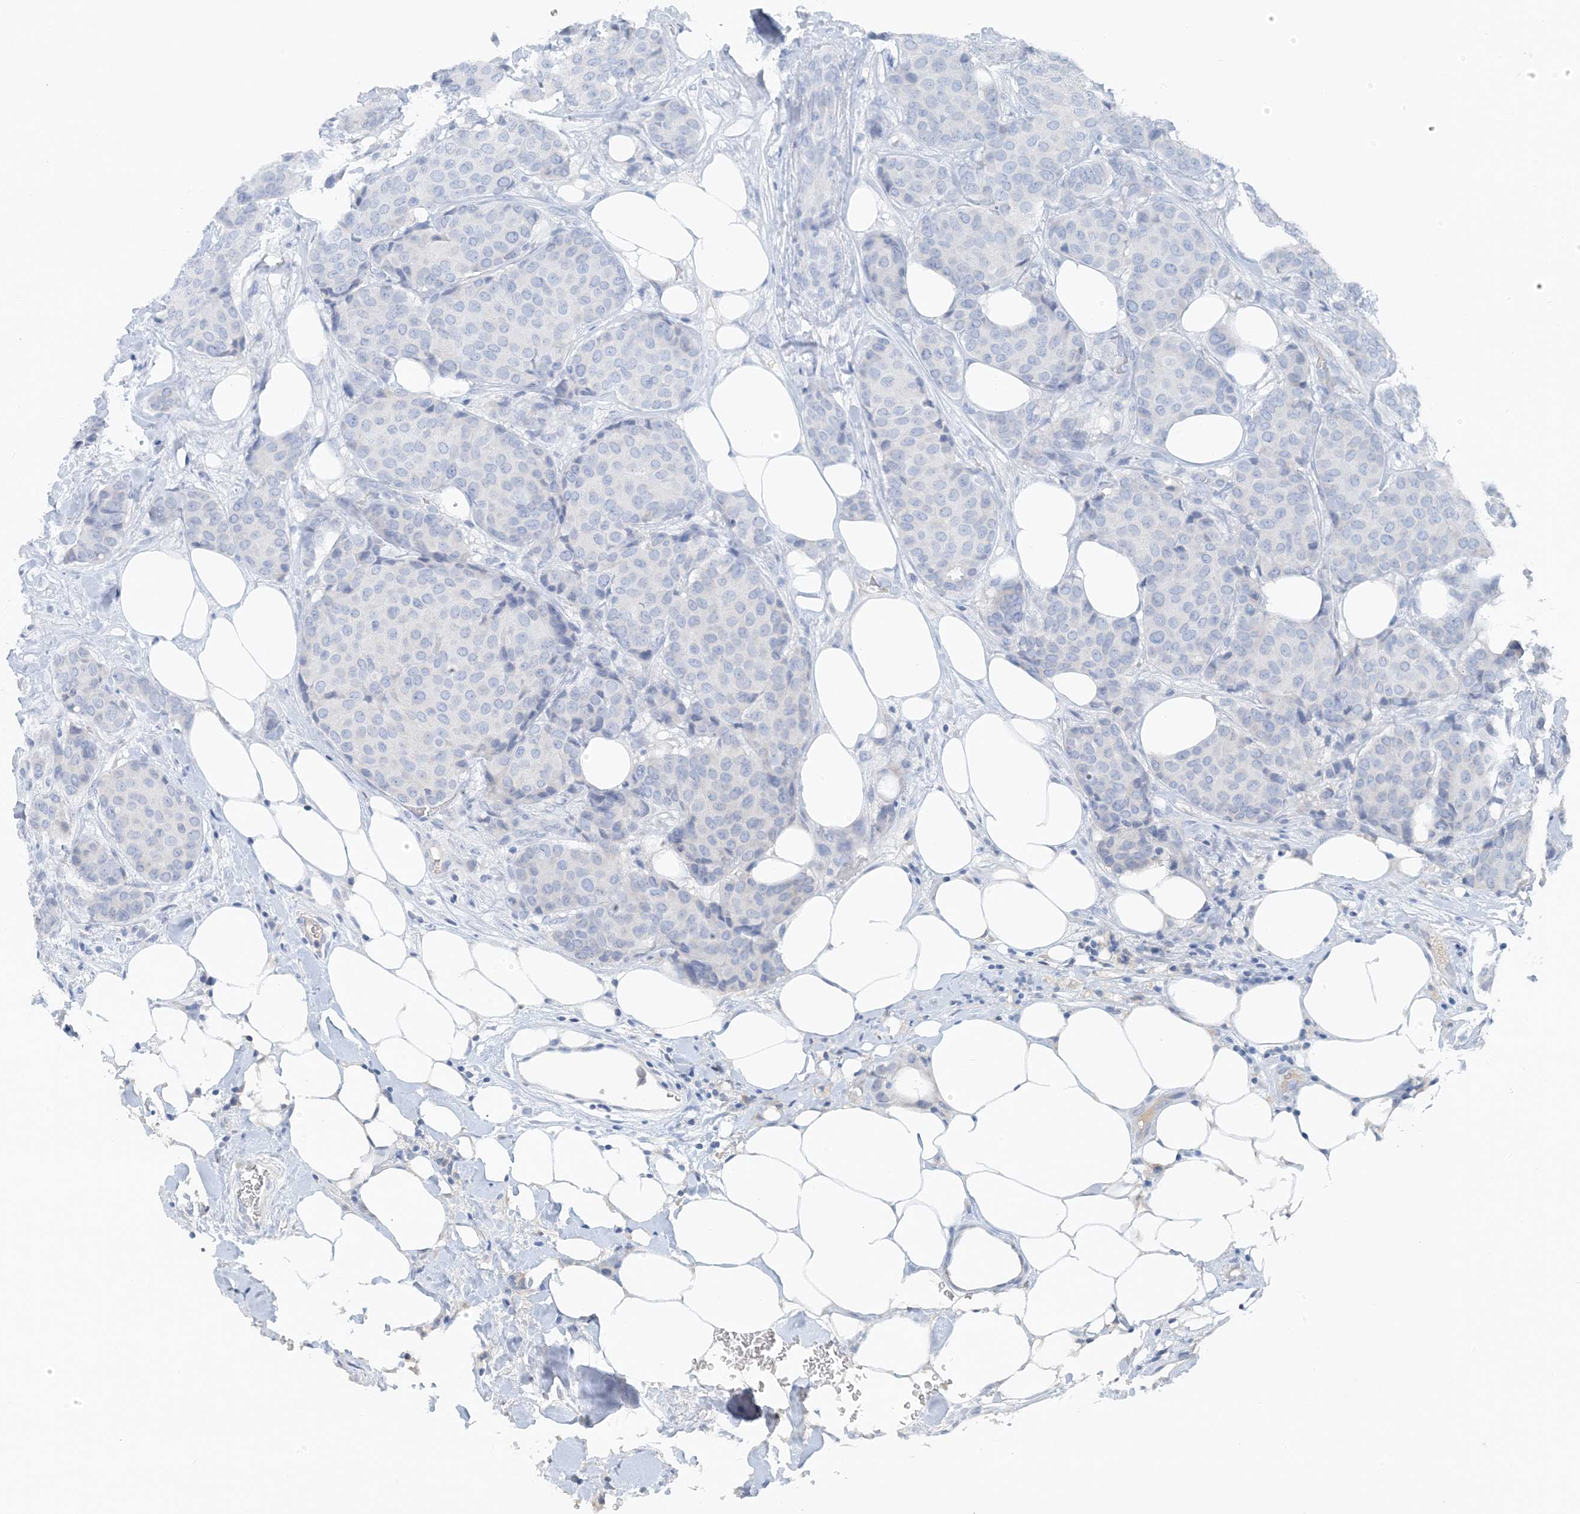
{"staining": {"intensity": "negative", "quantity": "none", "location": "none"}, "tissue": "breast cancer", "cell_type": "Tumor cells", "image_type": "cancer", "snomed": [{"axis": "morphology", "description": "Duct carcinoma"}, {"axis": "topography", "description": "Breast"}], "caption": "High magnification brightfield microscopy of intraductal carcinoma (breast) stained with DAB (3,3'-diaminobenzidine) (brown) and counterstained with hematoxylin (blue): tumor cells show no significant staining.", "gene": "CTRL", "patient": {"sex": "female", "age": 75}}